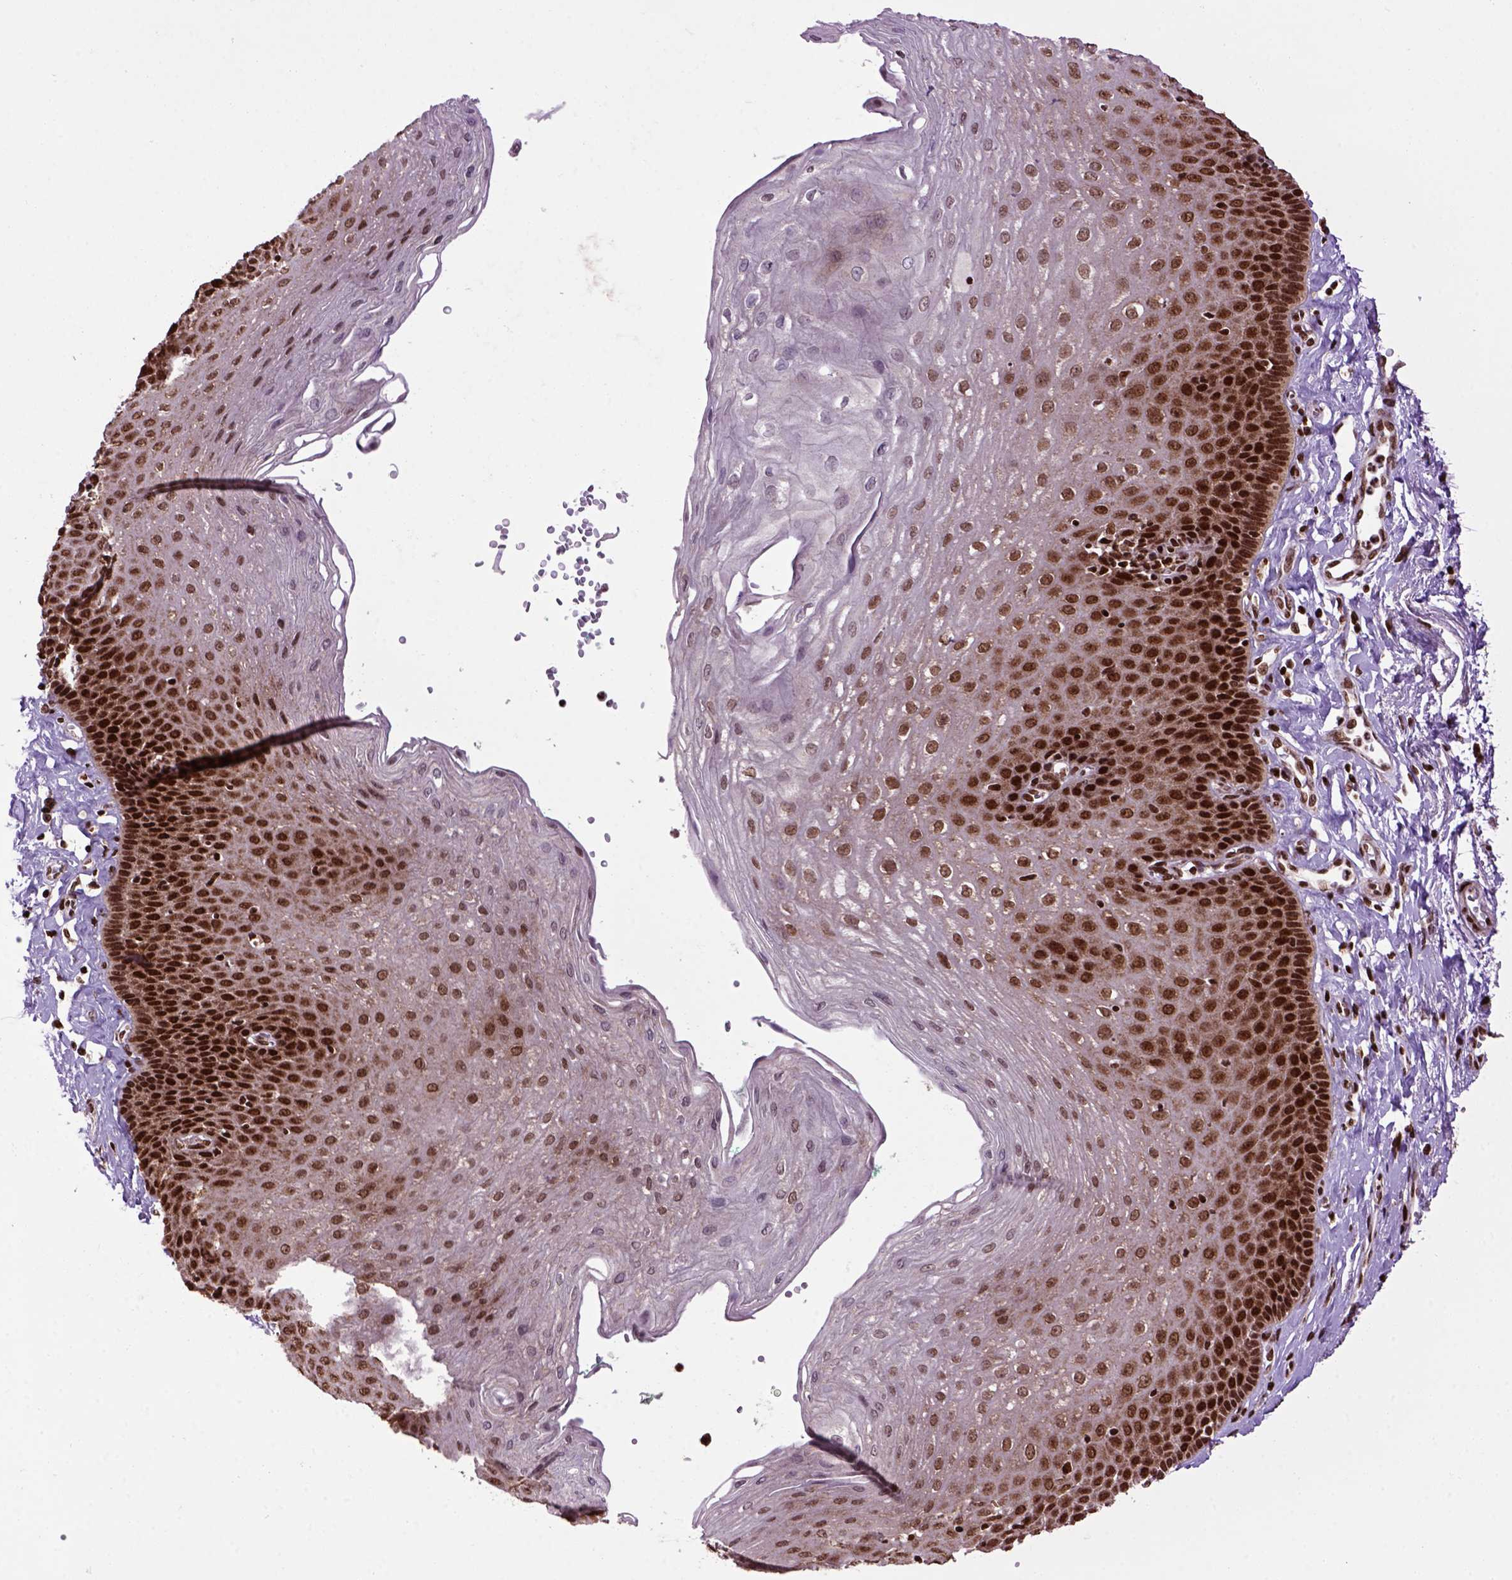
{"staining": {"intensity": "strong", "quantity": ">75%", "location": "nuclear"}, "tissue": "esophagus", "cell_type": "Squamous epithelial cells", "image_type": "normal", "snomed": [{"axis": "morphology", "description": "Normal tissue, NOS"}, {"axis": "topography", "description": "Esophagus"}], "caption": "This photomicrograph displays immunohistochemistry (IHC) staining of benign human esophagus, with high strong nuclear staining in about >75% of squamous epithelial cells.", "gene": "CELF1", "patient": {"sex": "female", "age": 81}}